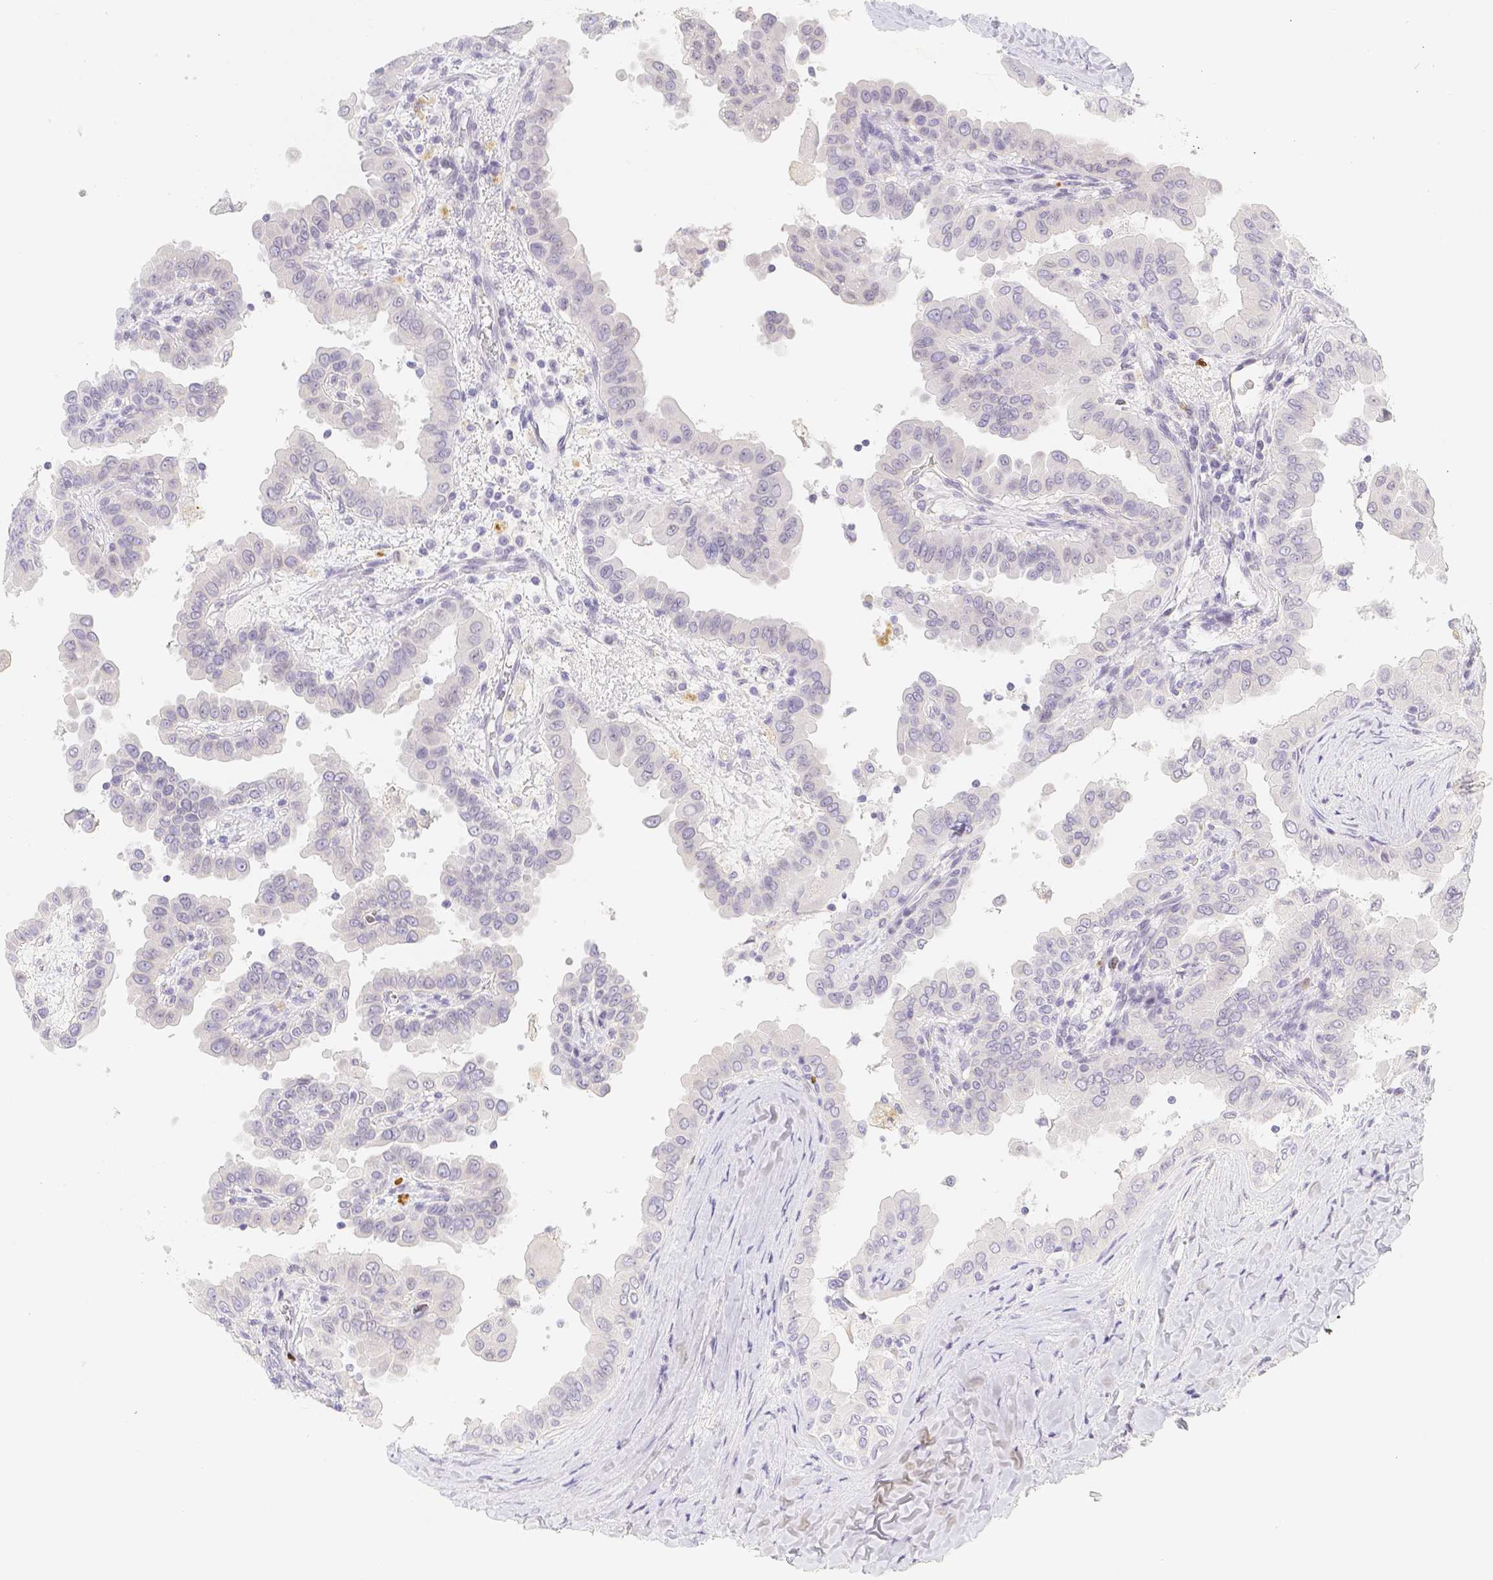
{"staining": {"intensity": "negative", "quantity": "none", "location": "none"}, "tissue": "thyroid cancer", "cell_type": "Tumor cells", "image_type": "cancer", "snomed": [{"axis": "morphology", "description": "Papillary adenocarcinoma, NOS"}, {"axis": "topography", "description": "Thyroid gland"}], "caption": "This micrograph is of thyroid cancer (papillary adenocarcinoma) stained with immunohistochemistry to label a protein in brown with the nuclei are counter-stained blue. There is no staining in tumor cells.", "gene": "PADI4", "patient": {"sex": "male", "age": 33}}